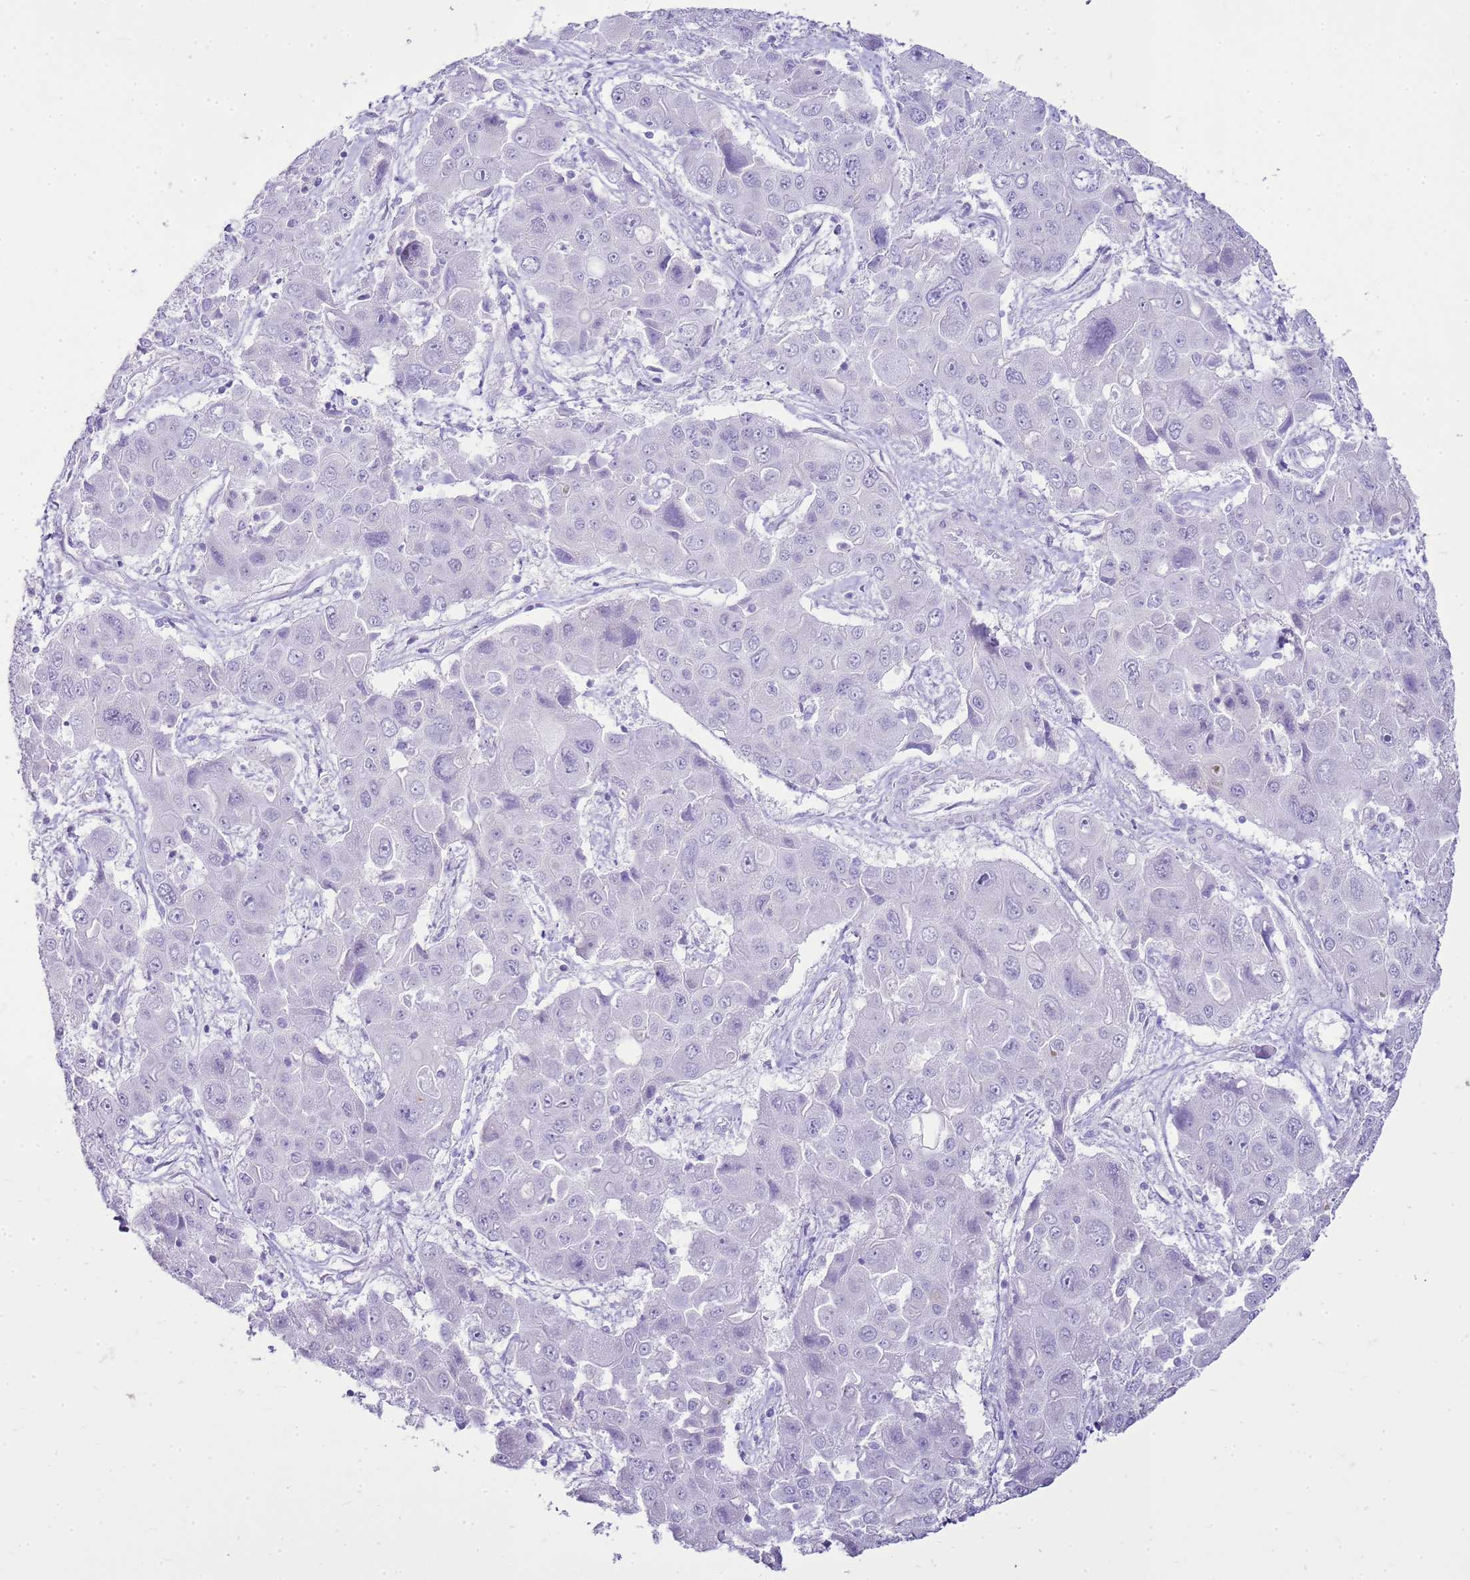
{"staining": {"intensity": "negative", "quantity": "none", "location": "none"}, "tissue": "liver cancer", "cell_type": "Tumor cells", "image_type": "cancer", "snomed": [{"axis": "morphology", "description": "Cholangiocarcinoma"}, {"axis": "topography", "description": "Liver"}], "caption": "This image is of cholangiocarcinoma (liver) stained with IHC to label a protein in brown with the nuclei are counter-stained blue. There is no positivity in tumor cells. (Stains: DAB immunohistochemistry with hematoxylin counter stain, Microscopy: brightfield microscopy at high magnification).", "gene": "CA8", "patient": {"sex": "male", "age": 67}}